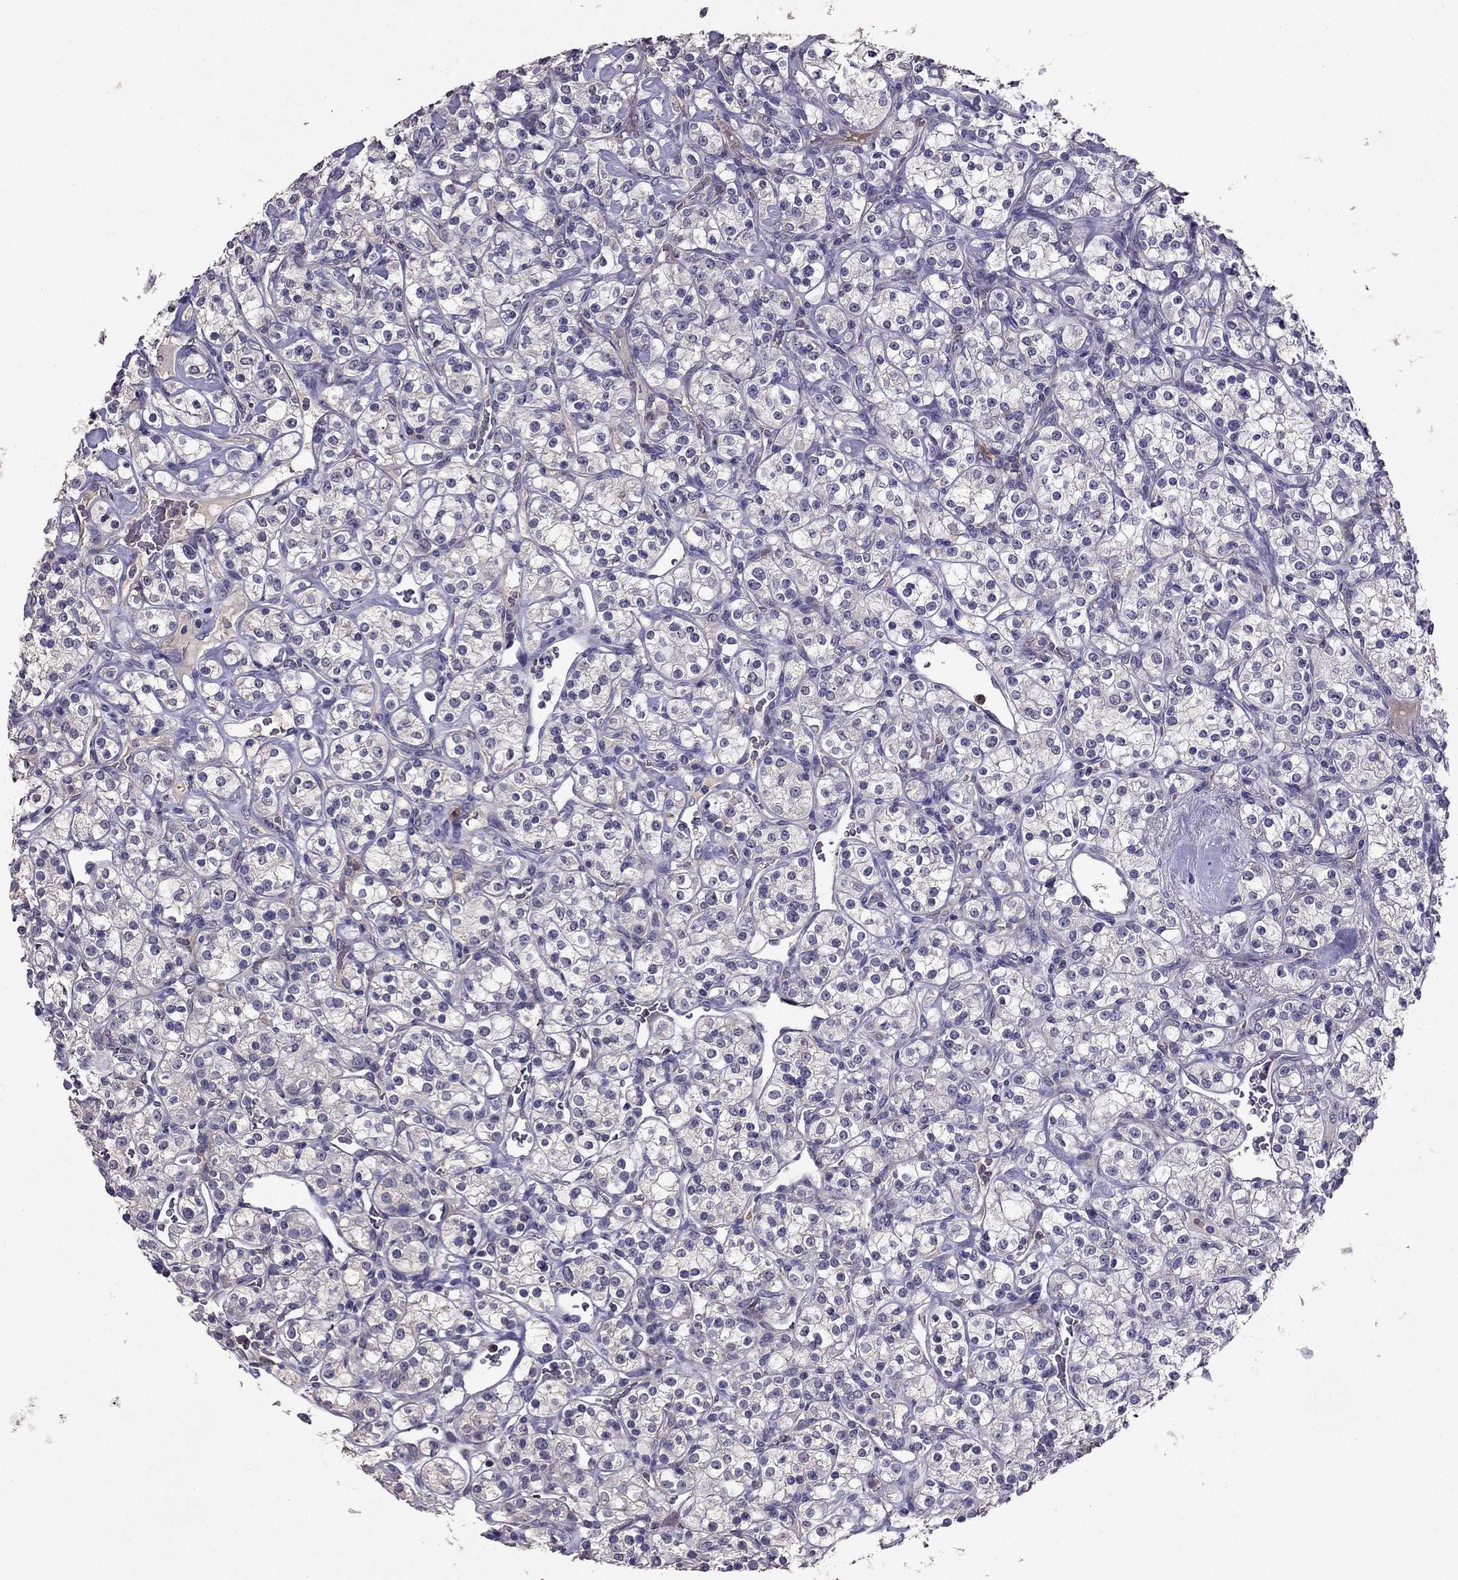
{"staining": {"intensity": "negative", "quantity": "none", "location": "none"}, "tissue": "renal cancer", "cell_type": "Tumor cells", "image_type": "cancer", "snomed": [{"axis": "morphology", "description": "Adenocarcinoma, NOS"}, {"axis": "topography", "description": "Kidney"}], "caption": "Histopathology image shows no protein positivity in tumor cells of renal cancer tissue.", "gene": "RFLNB", "patient": {"sex": "male", "age": 77}}